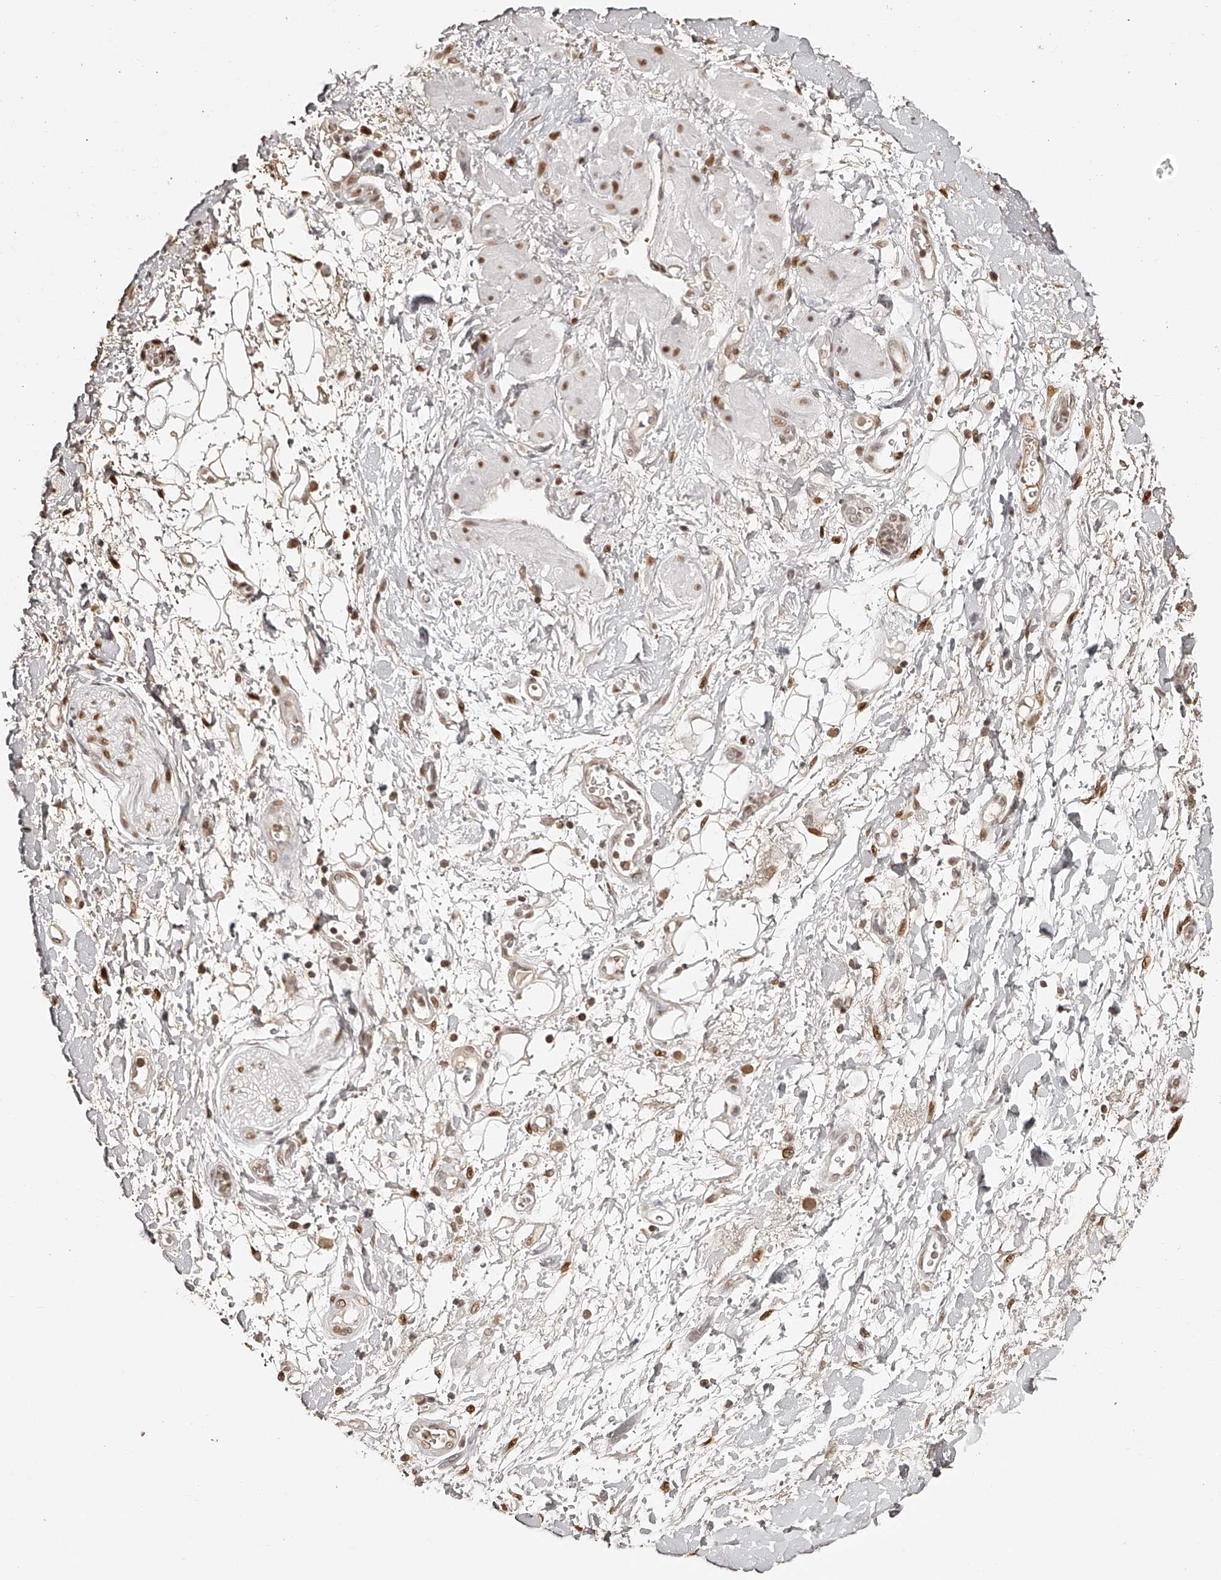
{"staining": {"intensity": "weak", "quantity": "25%-75%", "location": "cytoplasmic/membranous"}, "tissue": "adipose tissue", "cell_type": "Adipocytes", "image_type": "normal", "snomed": [{"axis": "morphology", "description": "Normal tissue, NOS"}, {"axis": "morphology", "description": "Adenocarcinoma, NOS"}, {"axis": "topography", "description": "Pancreas"}, {"axis": "topography", "description": "Peripheral nerve tissue"}], "caption": "Protein expression analysis of normal human adipose tissue reveals weak cytoplasmic/membranous expression in approximately 25%-75% of adipocytes.", "gene": "ZNF503", "patient": {"sex": "male", "age": 59}}